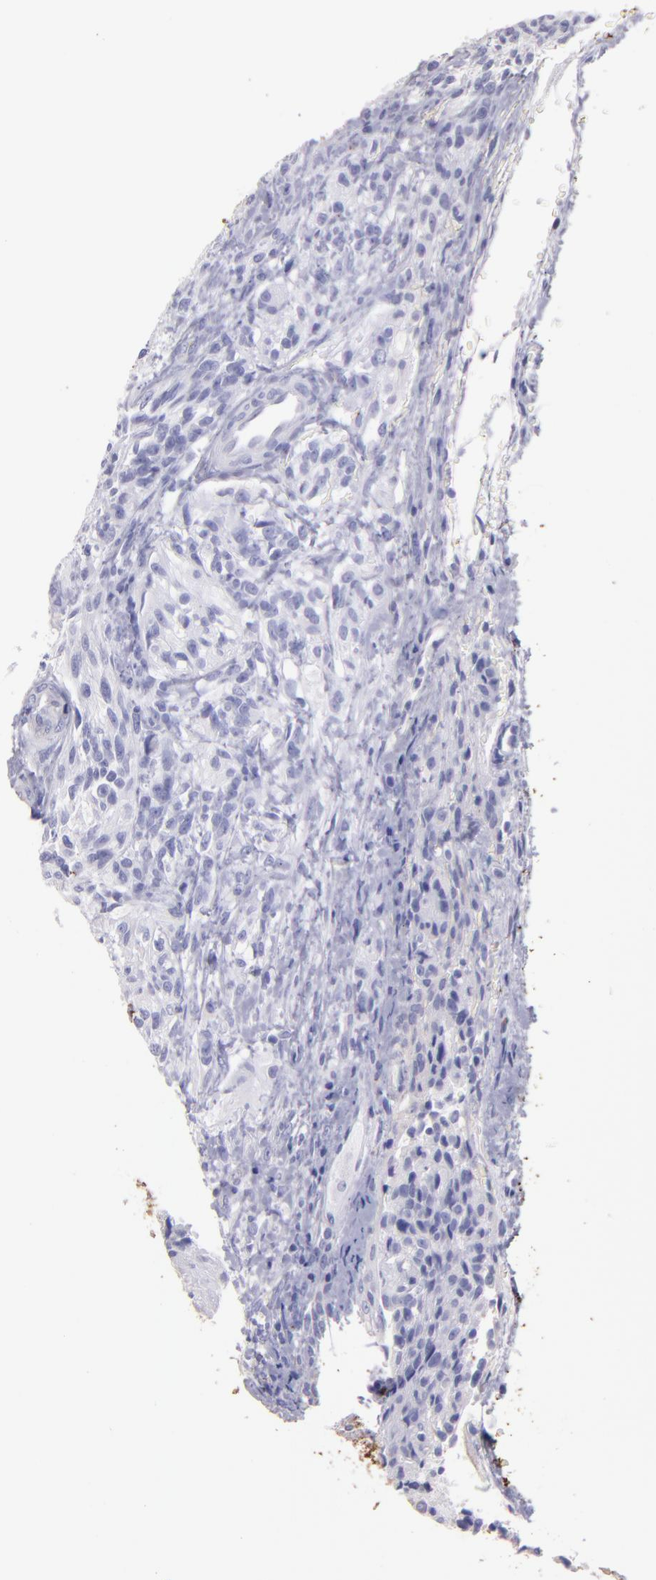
{"staining": {"intensity": "negative", "quantity": "none", "location": "none"}, "tissue": "glioma", "cell_type": "Tumor cells", "image_type": "cancer", "snomed": [{"axis": "morphology", "description": "Normal tissue, NOS"}, {"axis": "morphology", "description": "Glioma, malignant, High grade"}, {"axis": "topography", "description": "Cerebral cortex"}], "caption": "Glioma stained for a protein using IHC exhibits no positivity tumor cells.", "gene": "TG", "patient": {"sex": "male", "age": 56}}